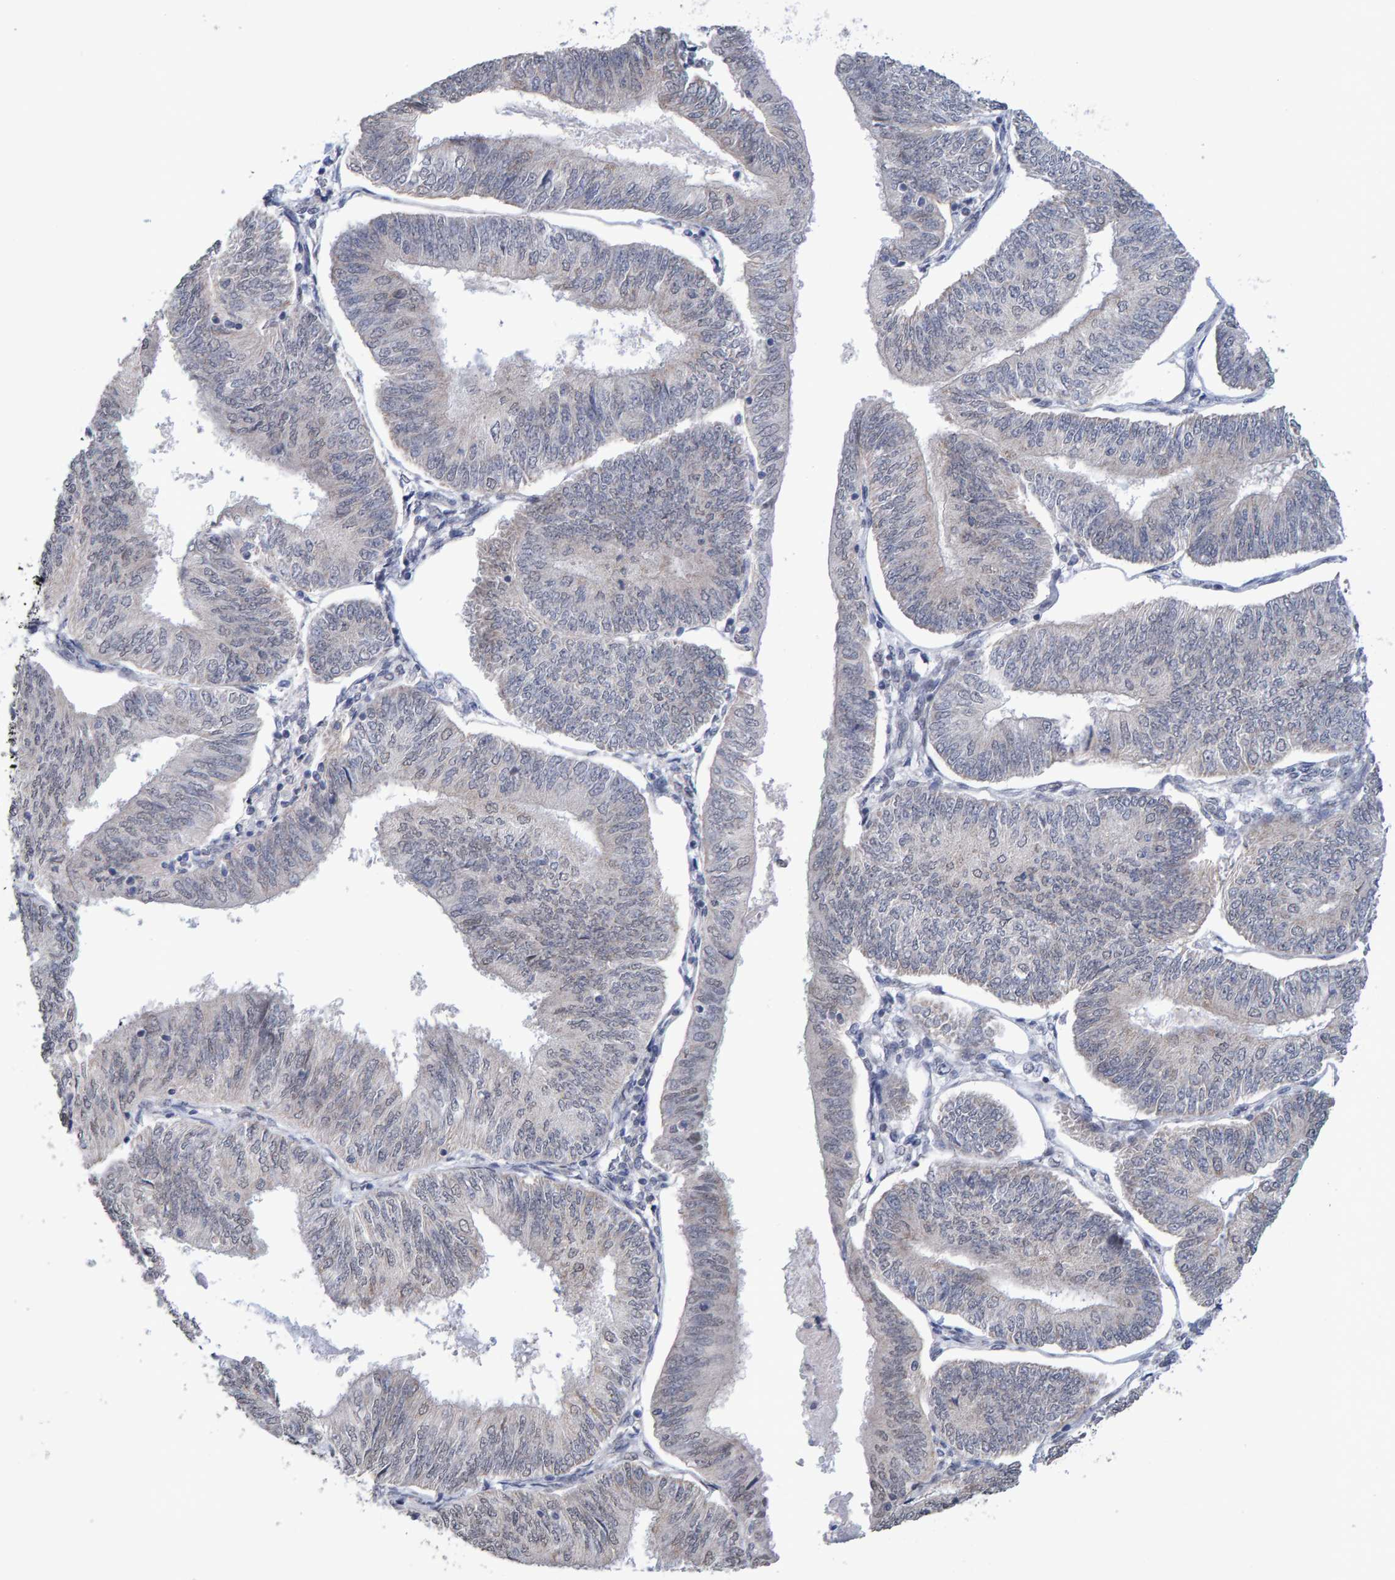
{"staining": {"intensity": "negative", "quantity": "none", "location": "none"}, "tissue": "endometrial cancer", "cell_type": "Tumor cells", "image_type": "cancer", "snomed": [{"axis": "morphology", "description": "Adenocarcinoma, NOS"}, {"axis": "topography", "description": "Endometrium"}], "caption": "Tumor cells show no significant staining in endometrial cancer (adenocarcinoma).", "gene": "USP43", "patient": {"sex": "female", "age": 58}}